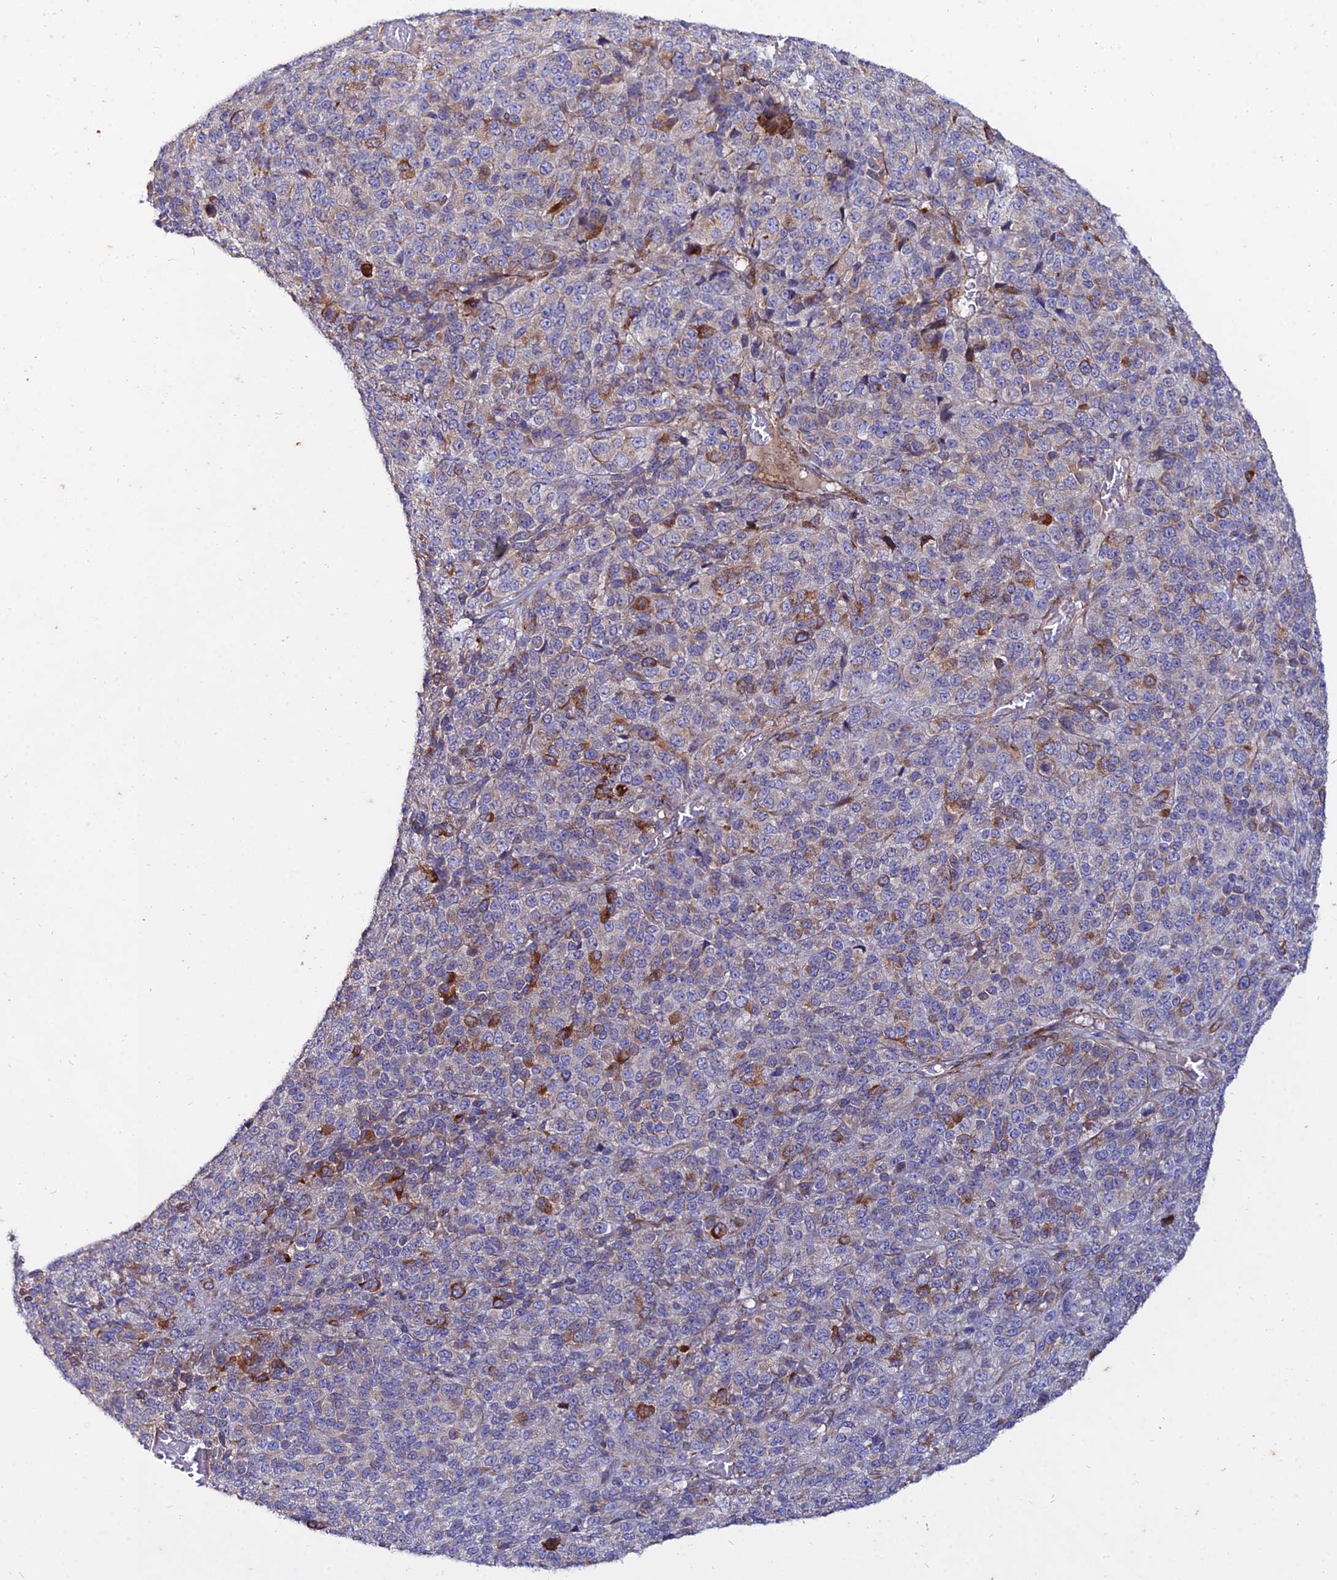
{"staining": {"intensity": "moderate", "quantity": "<25%", "location": "cytoplasmic/membranous"}, "tissue": "melanoma", "cell_type": "Tumor cells", "image_type": "cancer", "snomed": [{"axis": "morphology", "description": "Malignant melanoma, Metastatic site"}, {"axis": "topography", "description": "Brain"}], "caption": "Malignant melanoma (metastatic site) stained with IHC reveals moderate cytoplasmic/membranous staining in approximately <25% of tumor cells. (DAB IHC with brightfield microscopy, high magnification).", "gene": "ARL6IP1", "patient": {"sex": "female", "age": 56}}